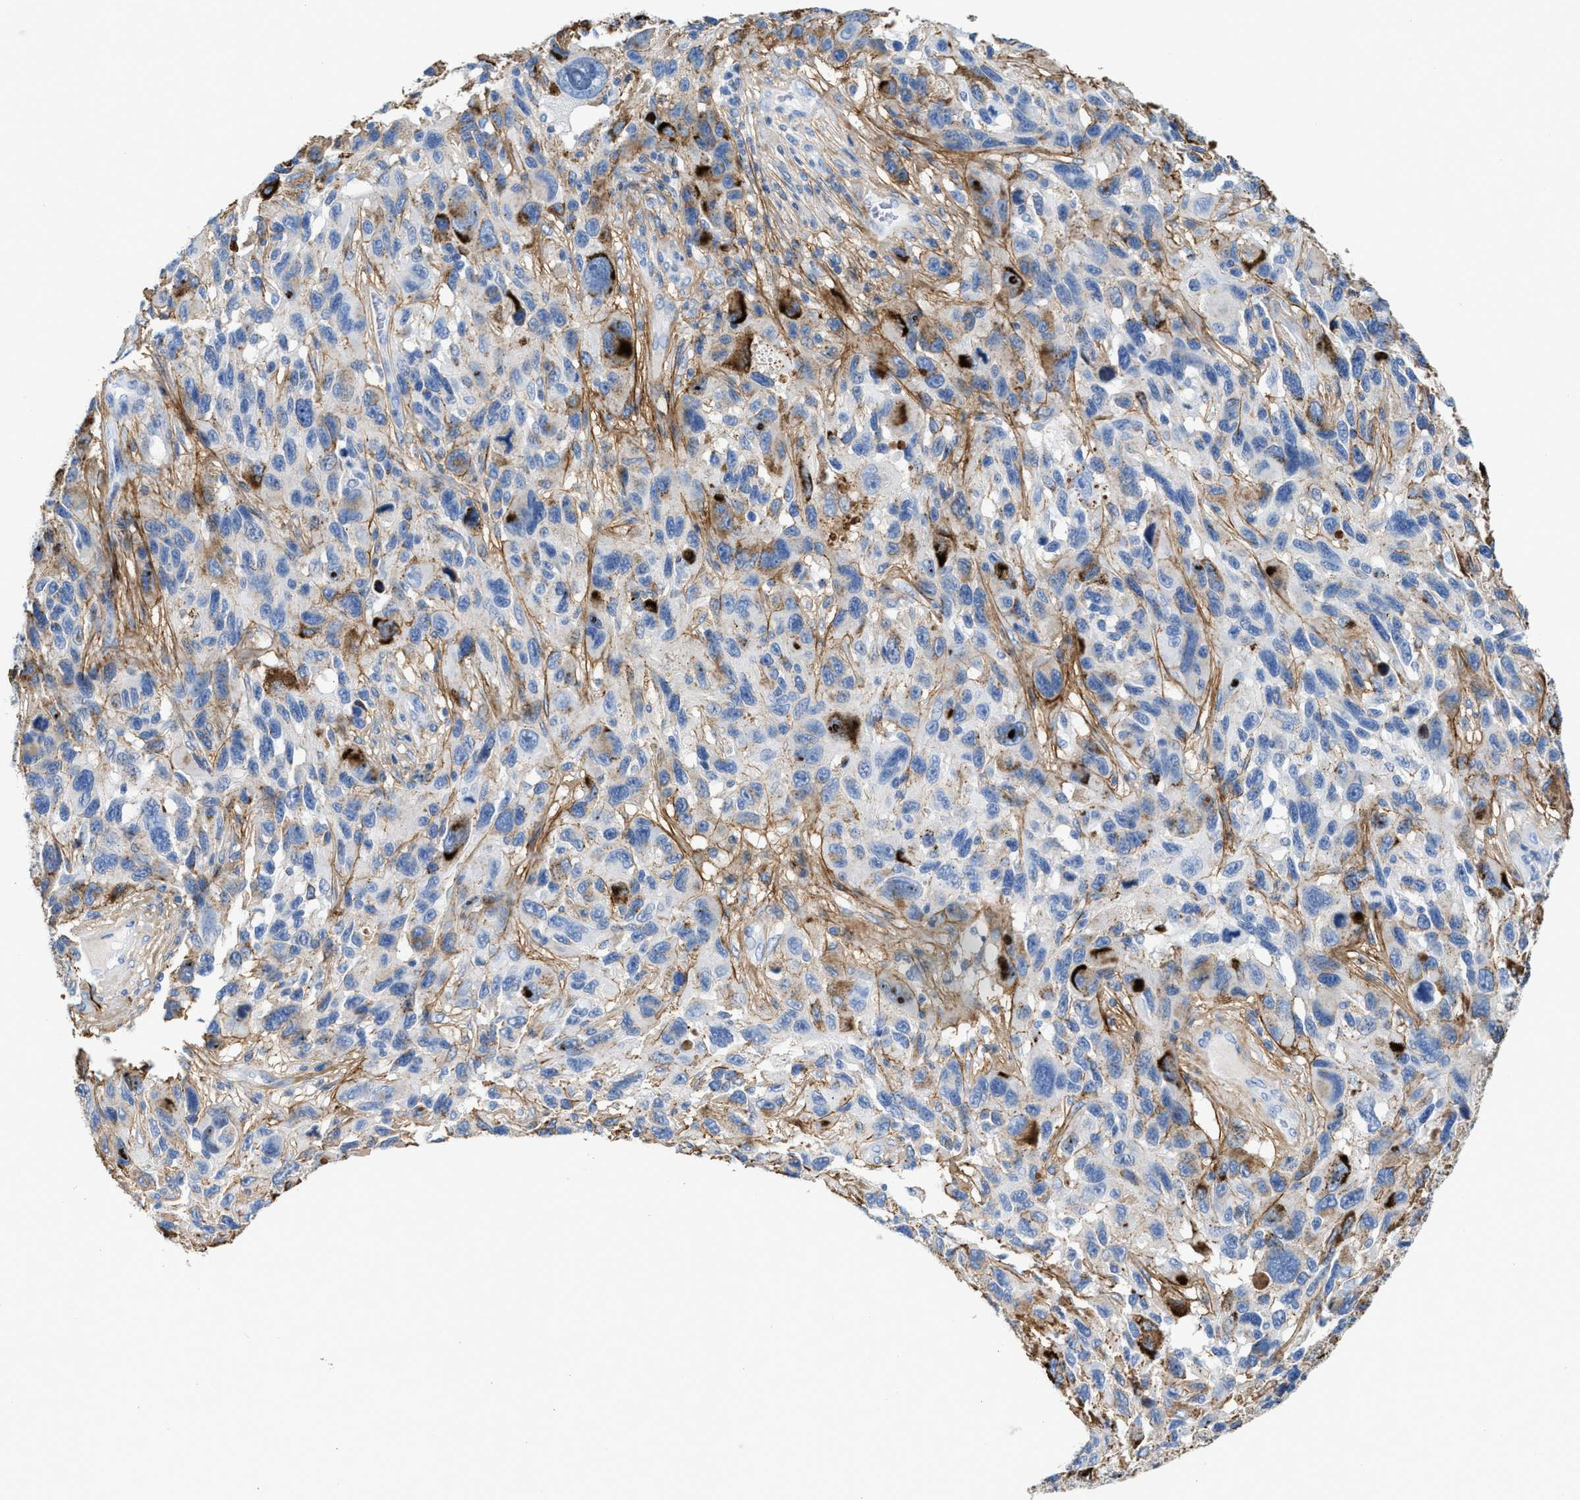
{"staining": {"intensity": "moderate", "quantity": "<25%", "location": "cytoplasmic/membranous"}, "tissue": "melanoma", "cell_type": "Tumor cells", "image_type": "cancer", "snomed": [{"axis": "morphology", "description": "Malignant melanoma, NOS"}, {"axis": "topography", "description": "Skin"}], "caption": "Immunohistochemistry (IHC) of malignant melanoma shows low levels of moderate cytoplasmic/membranous expression in approximately <25% of tumor cells.", "gene": "TNR", "patient": {"sex": "male", "age": 53}}